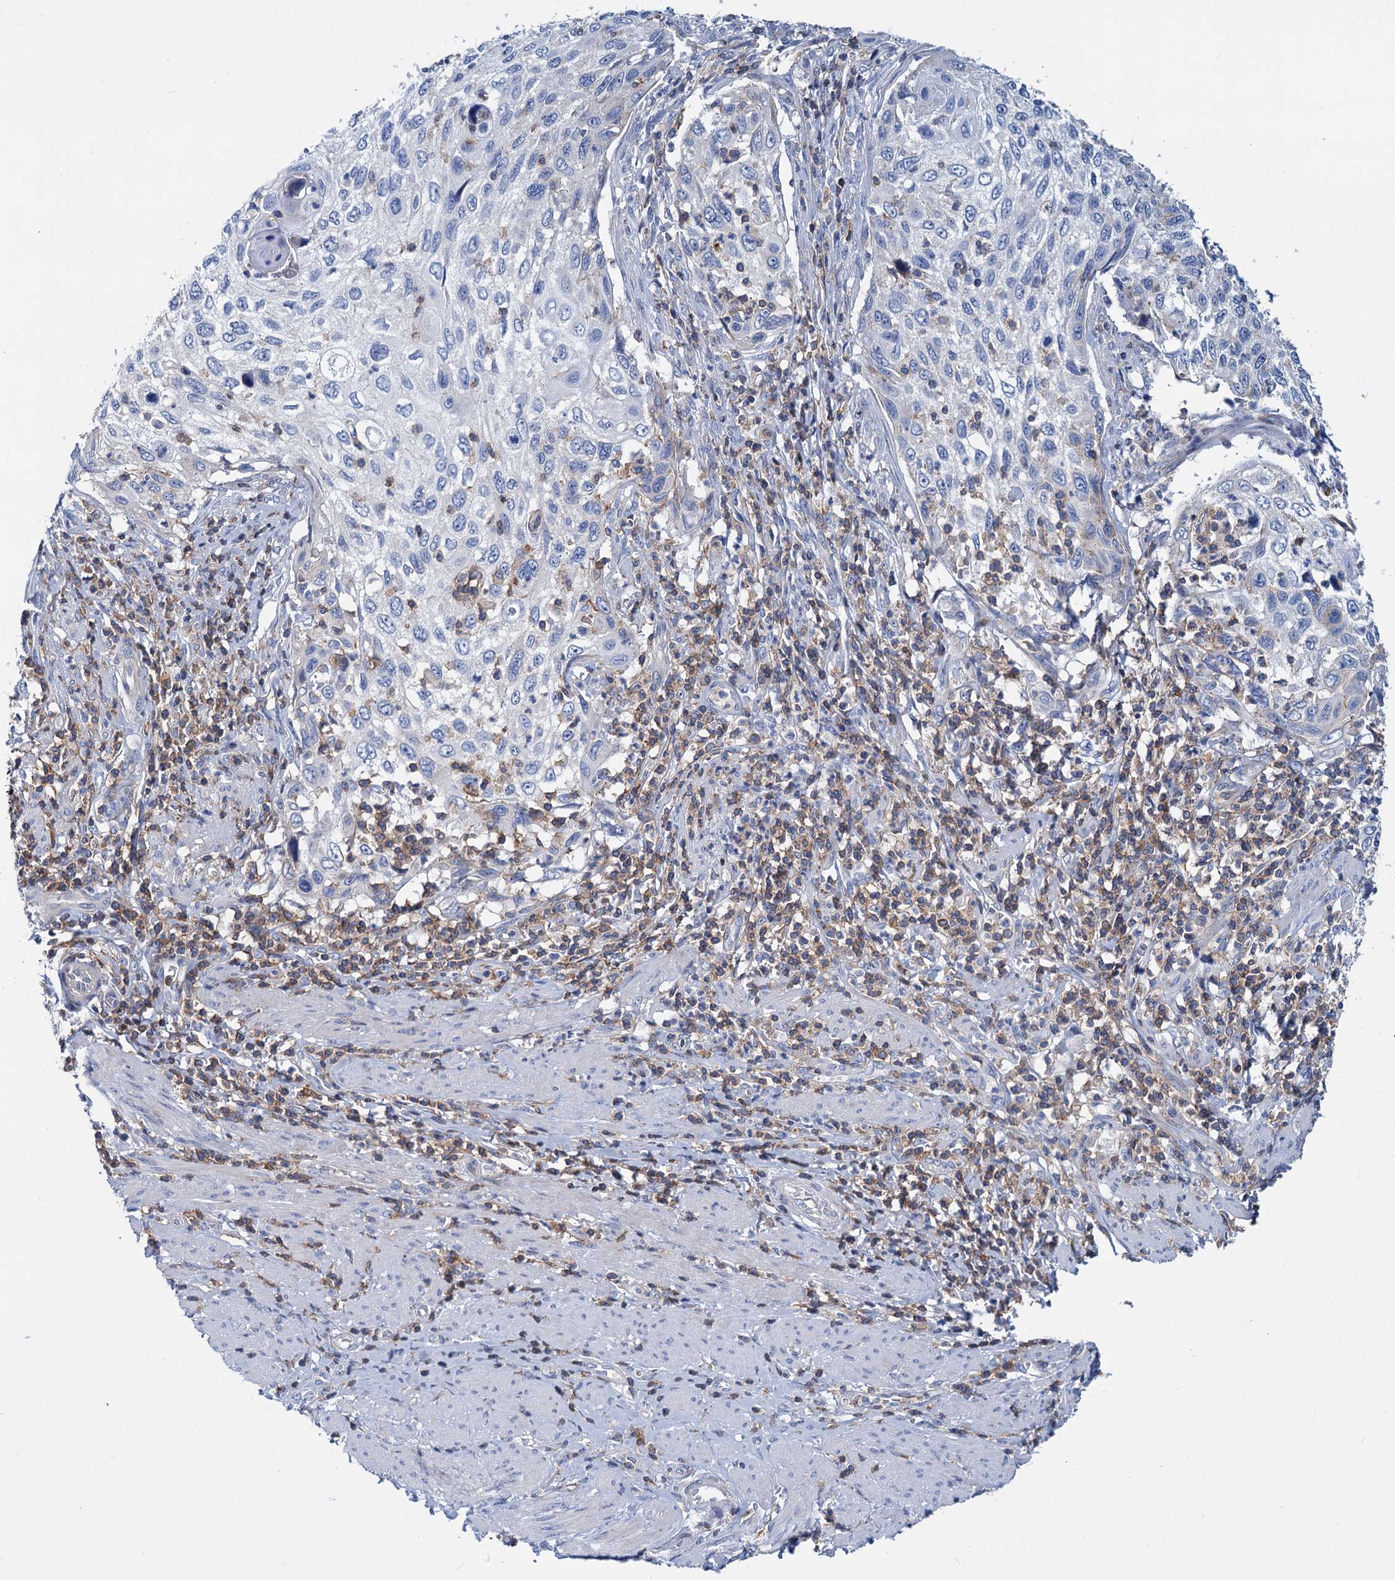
{"staining": {"intensity": "negative", "quantity": "none", "location": "none"}, "tissue": "cervical cancer", "cell_type": "Tumor cells", "image_type": "cancer", "snomed": [{"axis": "morphology", "description": "Squamous cell carcinoma, NOS"}, {"axis": "topography", "description": "Cervix"}], "caption": "High magnification brightfield microscopy of cervical cancer (squamous cell carcinoma) stained with DAB (brown) and counterstained with hematoxylin (blue): tumor cells show no significant staining.", "gene": "LRCH4", "patient": {"sex": "female", "age": 70}}